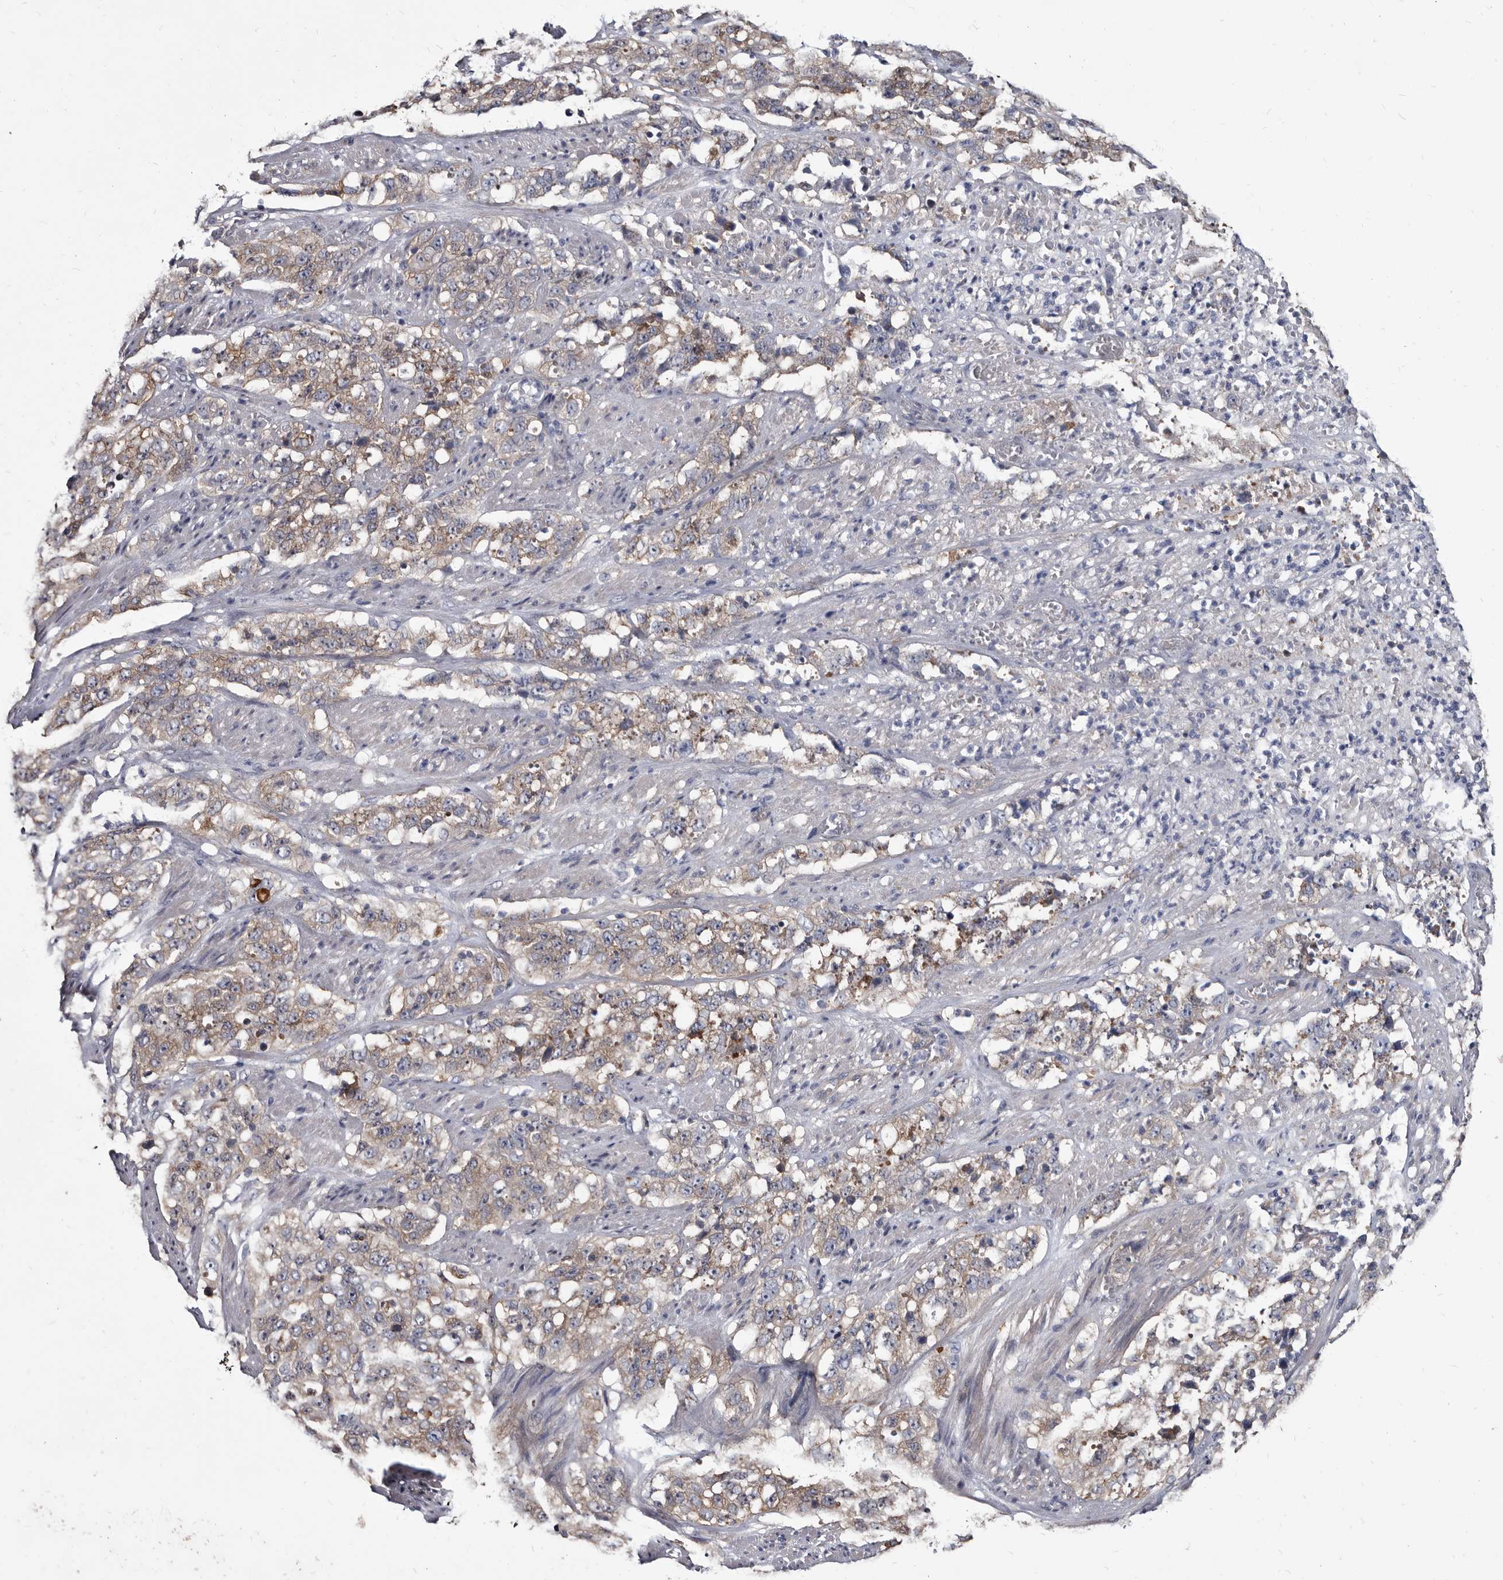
{"staining": {"intensity": "moderate", "quantity": "25%-75%", "location": "cytoplasmic/membranous"}, "tissue": "stomach cancer", "cell_type": "Tumor cells", "image_type": "cancer", "snomed": [{"axis": "morphology", "description": "Adenocarcinoma, NOS"}, {"axis": "topography", "description": "Stomach"}], "caption": "Immunohistochemical staining of stomach adenocarcinoma reveals medium levels of moderate cytoplasmic/membranous positivity in about 25%-75% of tumor cells.", "gene": "ABCF2", "patient": {"sex": "male", "age": 48}}